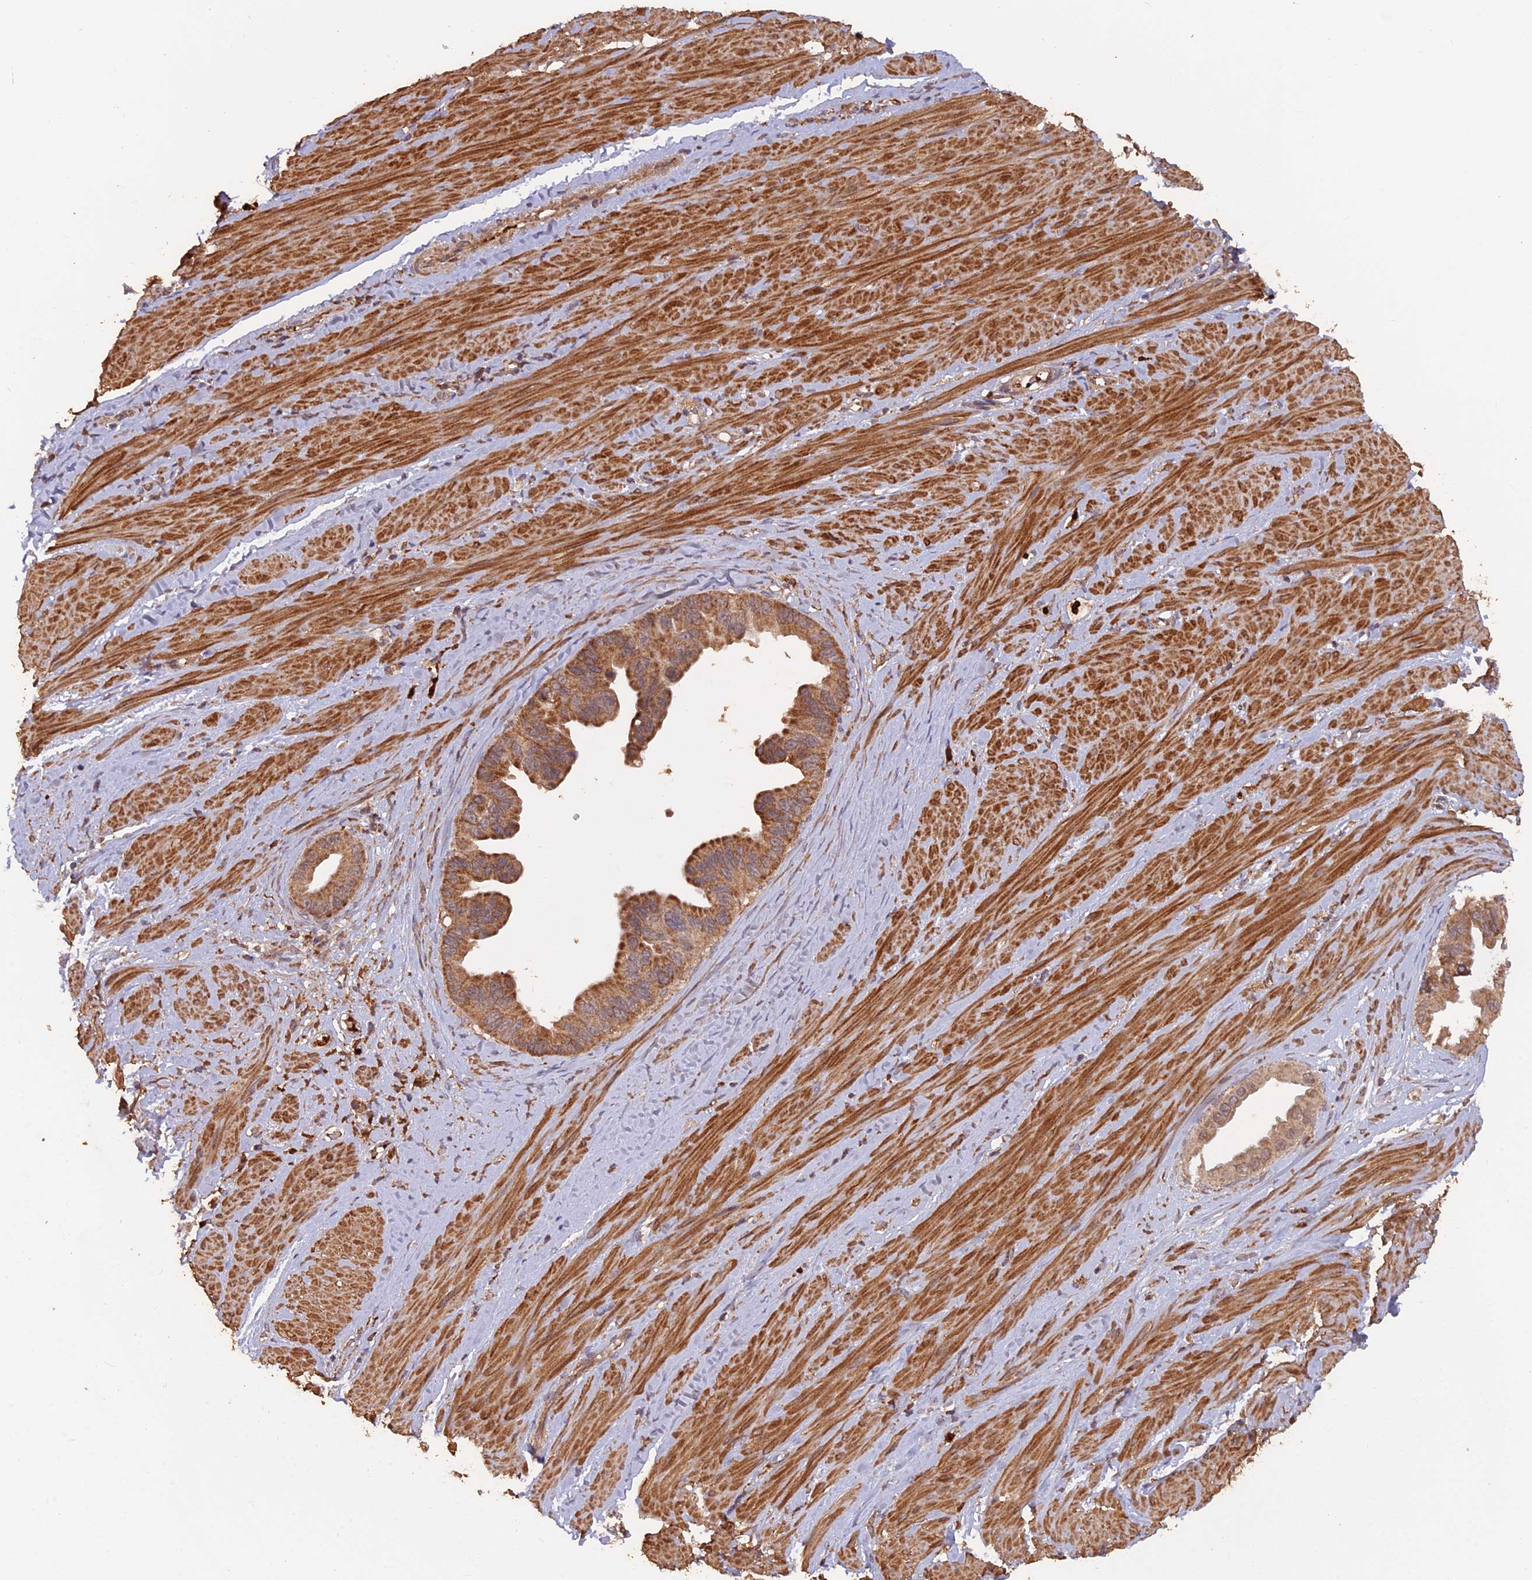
{"staining": {"intensity": "moderate", "quantity": ">75%", "location": "cytoplasmic/membranous"}, "tissue": "pancreatic cancer", "cell_type": "Tumor cells", "image_type": "cancer", "snomed": [{"axis": "morphology", "description": "Adenocarcinoma, NOS"}, {"axis": "topography", "description": "Pancreas"}], "caption": "Approximately >75% of tumor cells in pancreatic adenocarcinoma demonstrate moderate cytoplasmic/membranous protein expression as visualized by brown immunohistochemical staining.", "gene": "IFT22", "patient": {"sex": "female", "age": 56}}